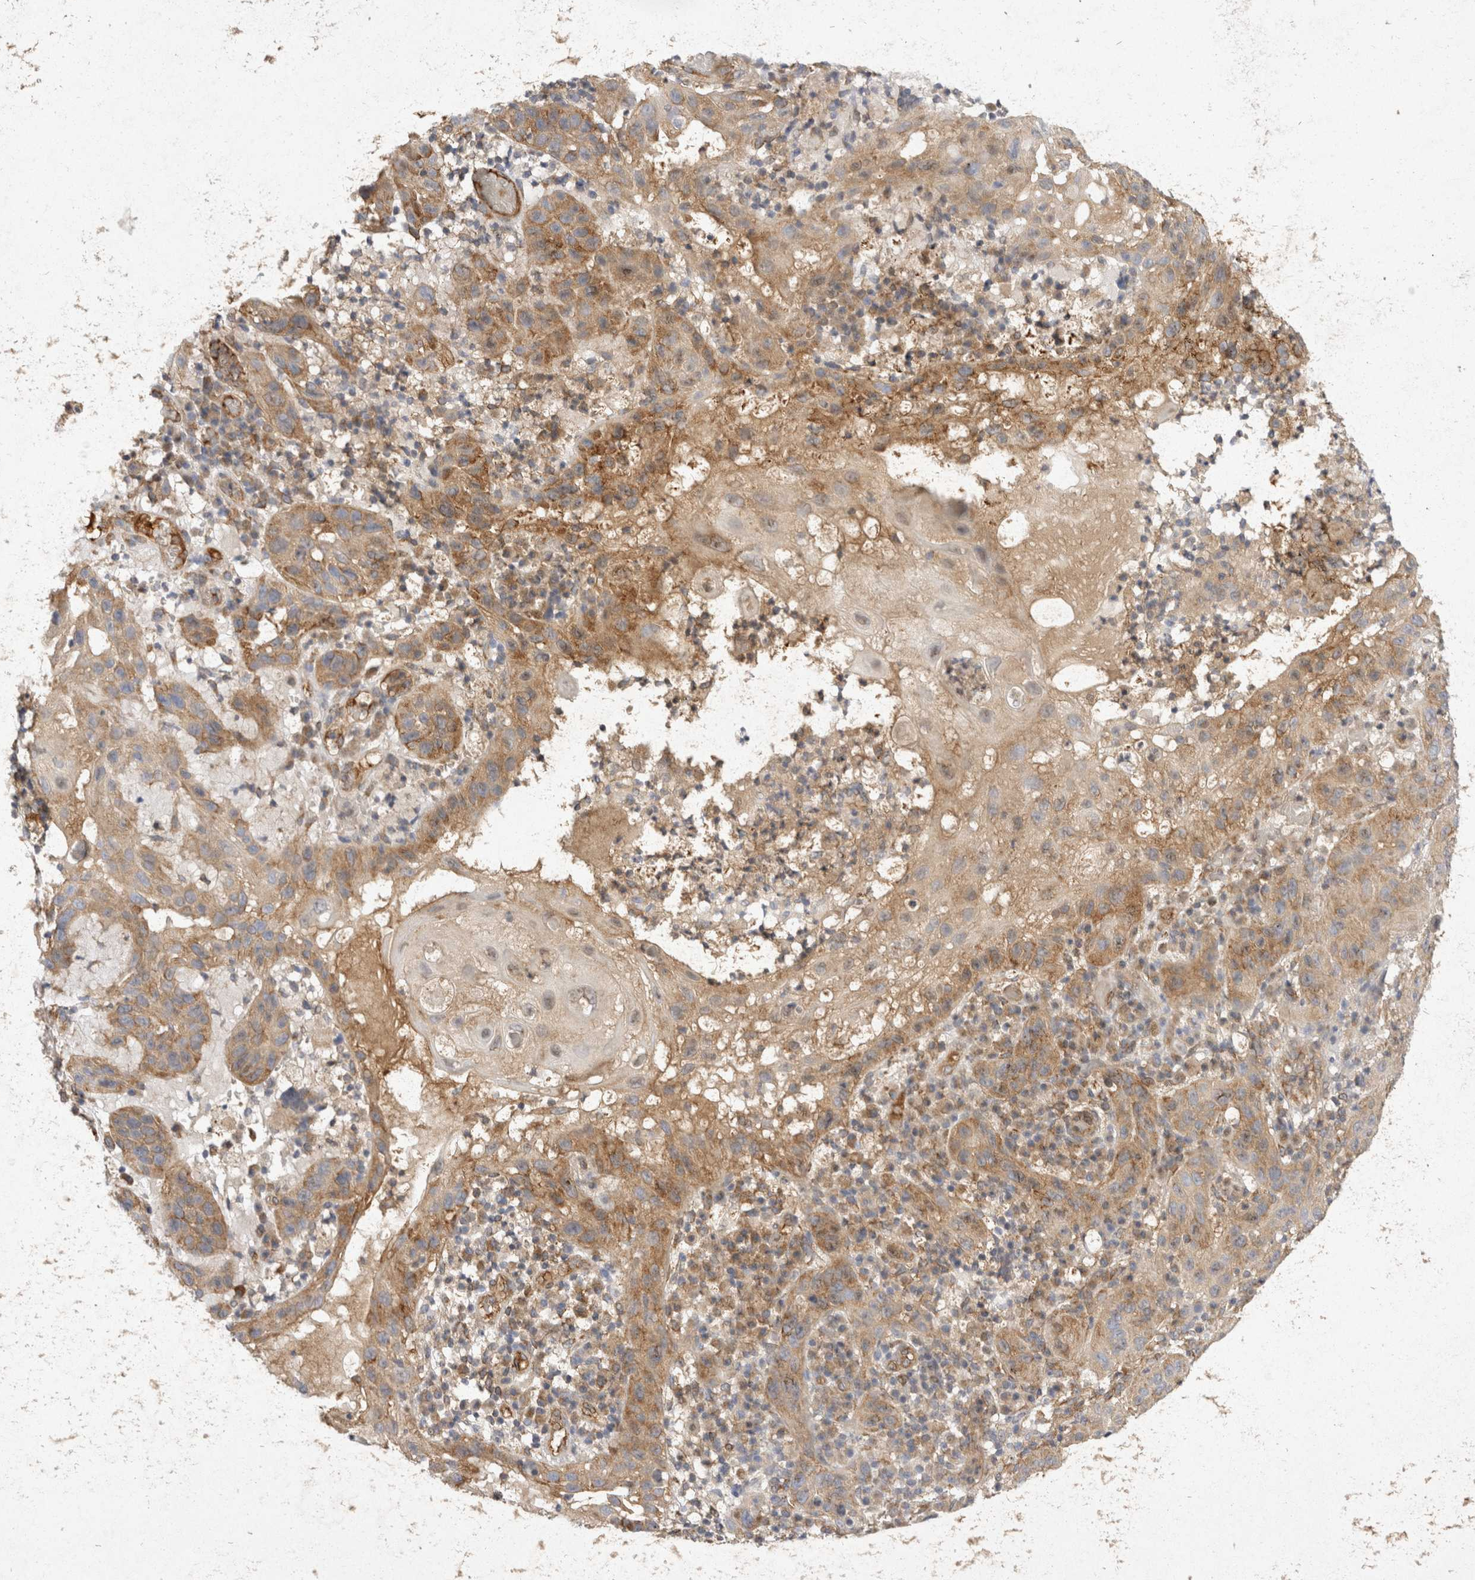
{"staining": {"intensity": "moderate", "quantity": ">75%", "location": "cytoplasmic/membranous"}, "tissue": "skin cancer", "cell_type": "Tumor cells", "image_type": "cancer", "snomed": [{"axis": "morphology", "description": "Normal tissue, NOS"}, {"axis": "morphology", "description": "Squamous cell carcinoma, NOS"}, {"axis": "topography", "description": "Skin"}], "caption": "Tumor cells demonstrate medium levels of moderate cytoplasmic/membranous expression in approximately >75% of cells in human skin cancer.", "gene": "EIF4G3", "patient": {"sex": "female", "age": 96}}